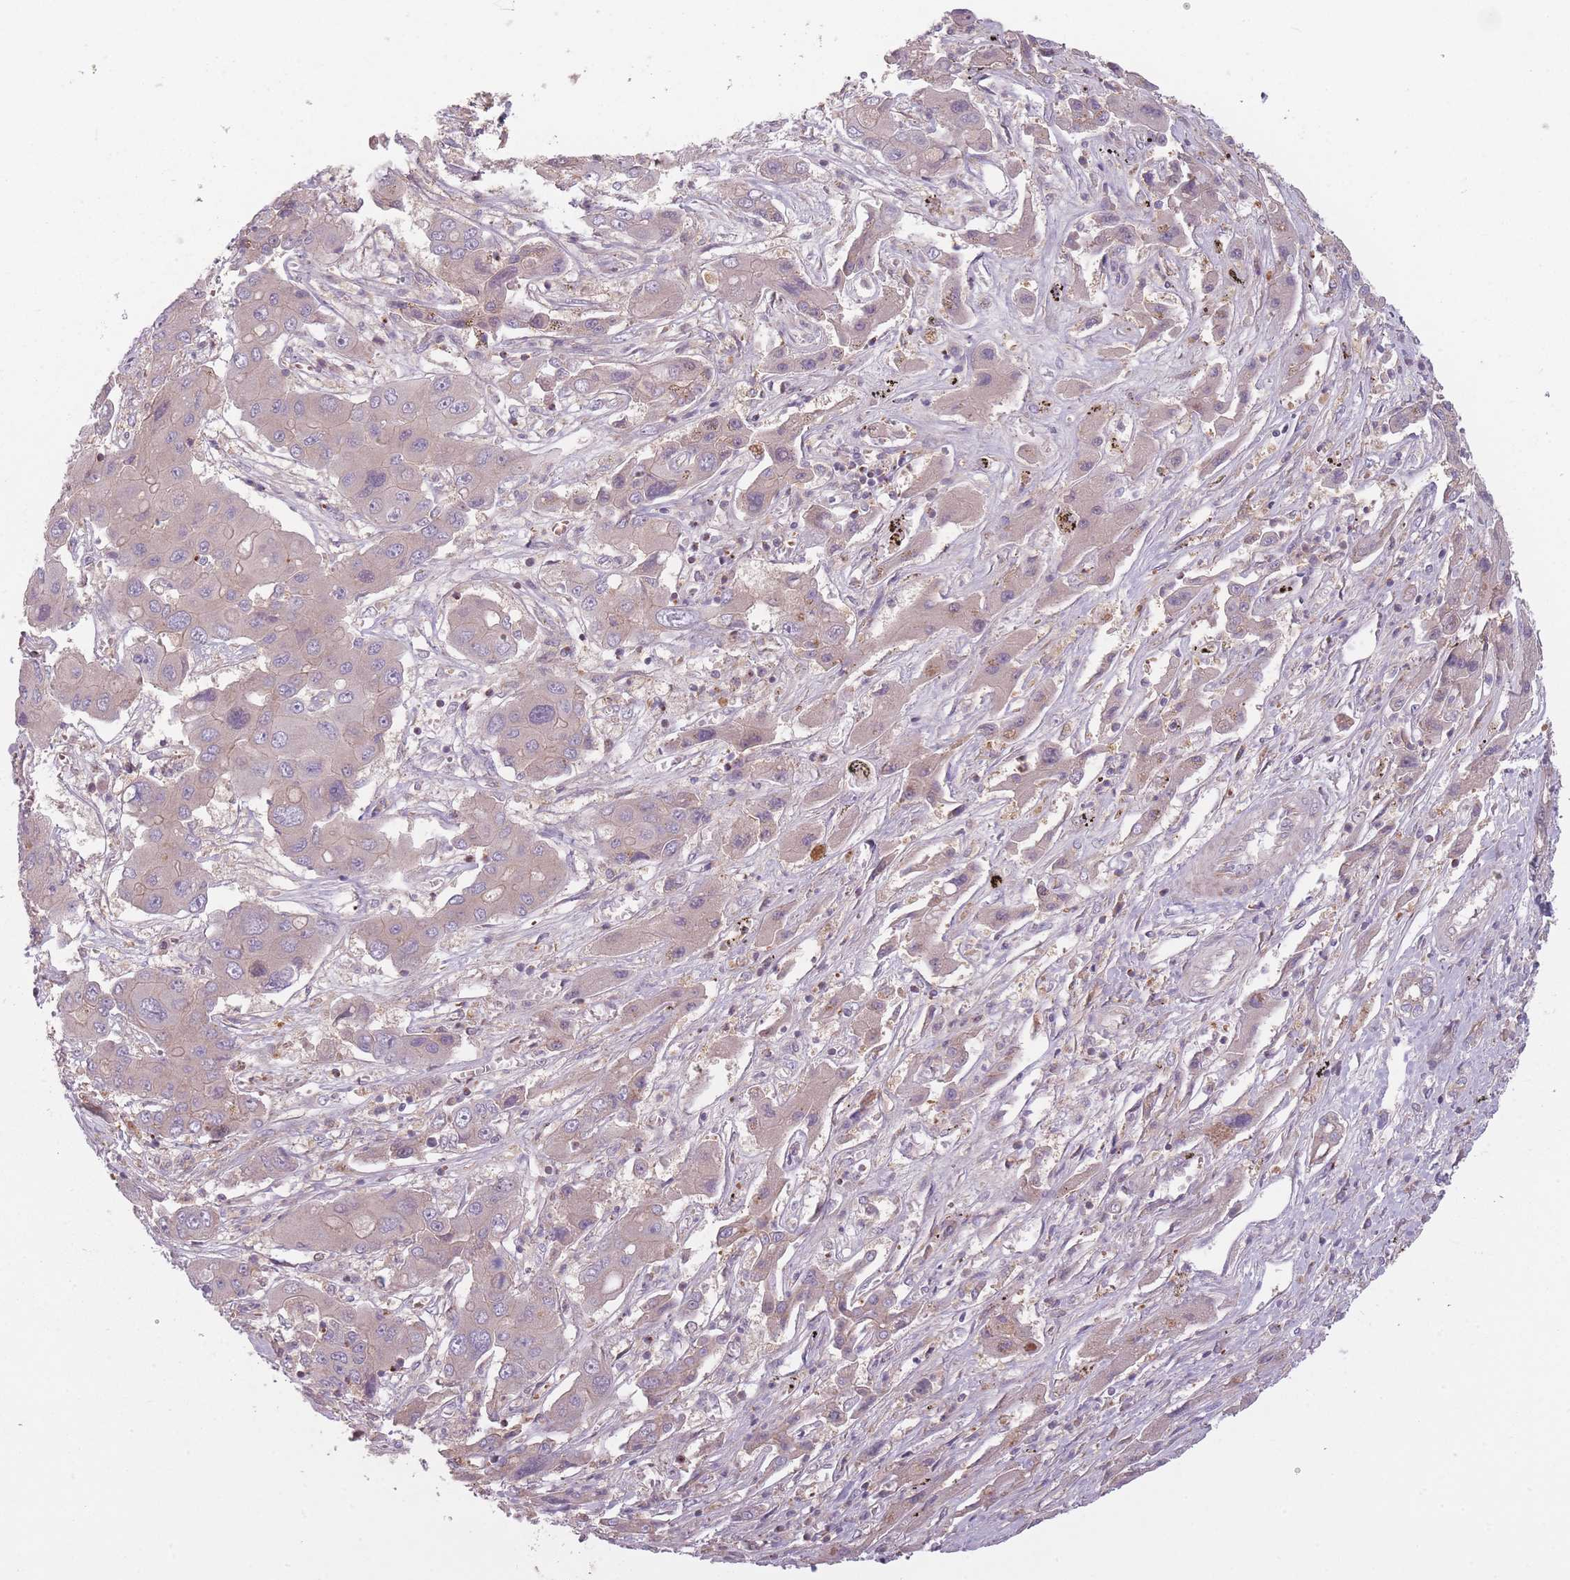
{"staining": {"intensity": "negative", "quantity": "none", "location": "none"}, "tissue": "liver cancer", "cell_type": "Tumor cells", "image_type": "cancer", "snomed": [{"axis": "morphology", "description": "Cholangiocarcinoma"}, {"axis": "topography", "description": "Liver"}], "caption": "Cholangiocarcinoma (liver) stained for a protein using immunohistochemistry demonstrates no positivity tumor cells.", "gene": "NT5DC2", "patient": {"sex": "male", "age": 67}}